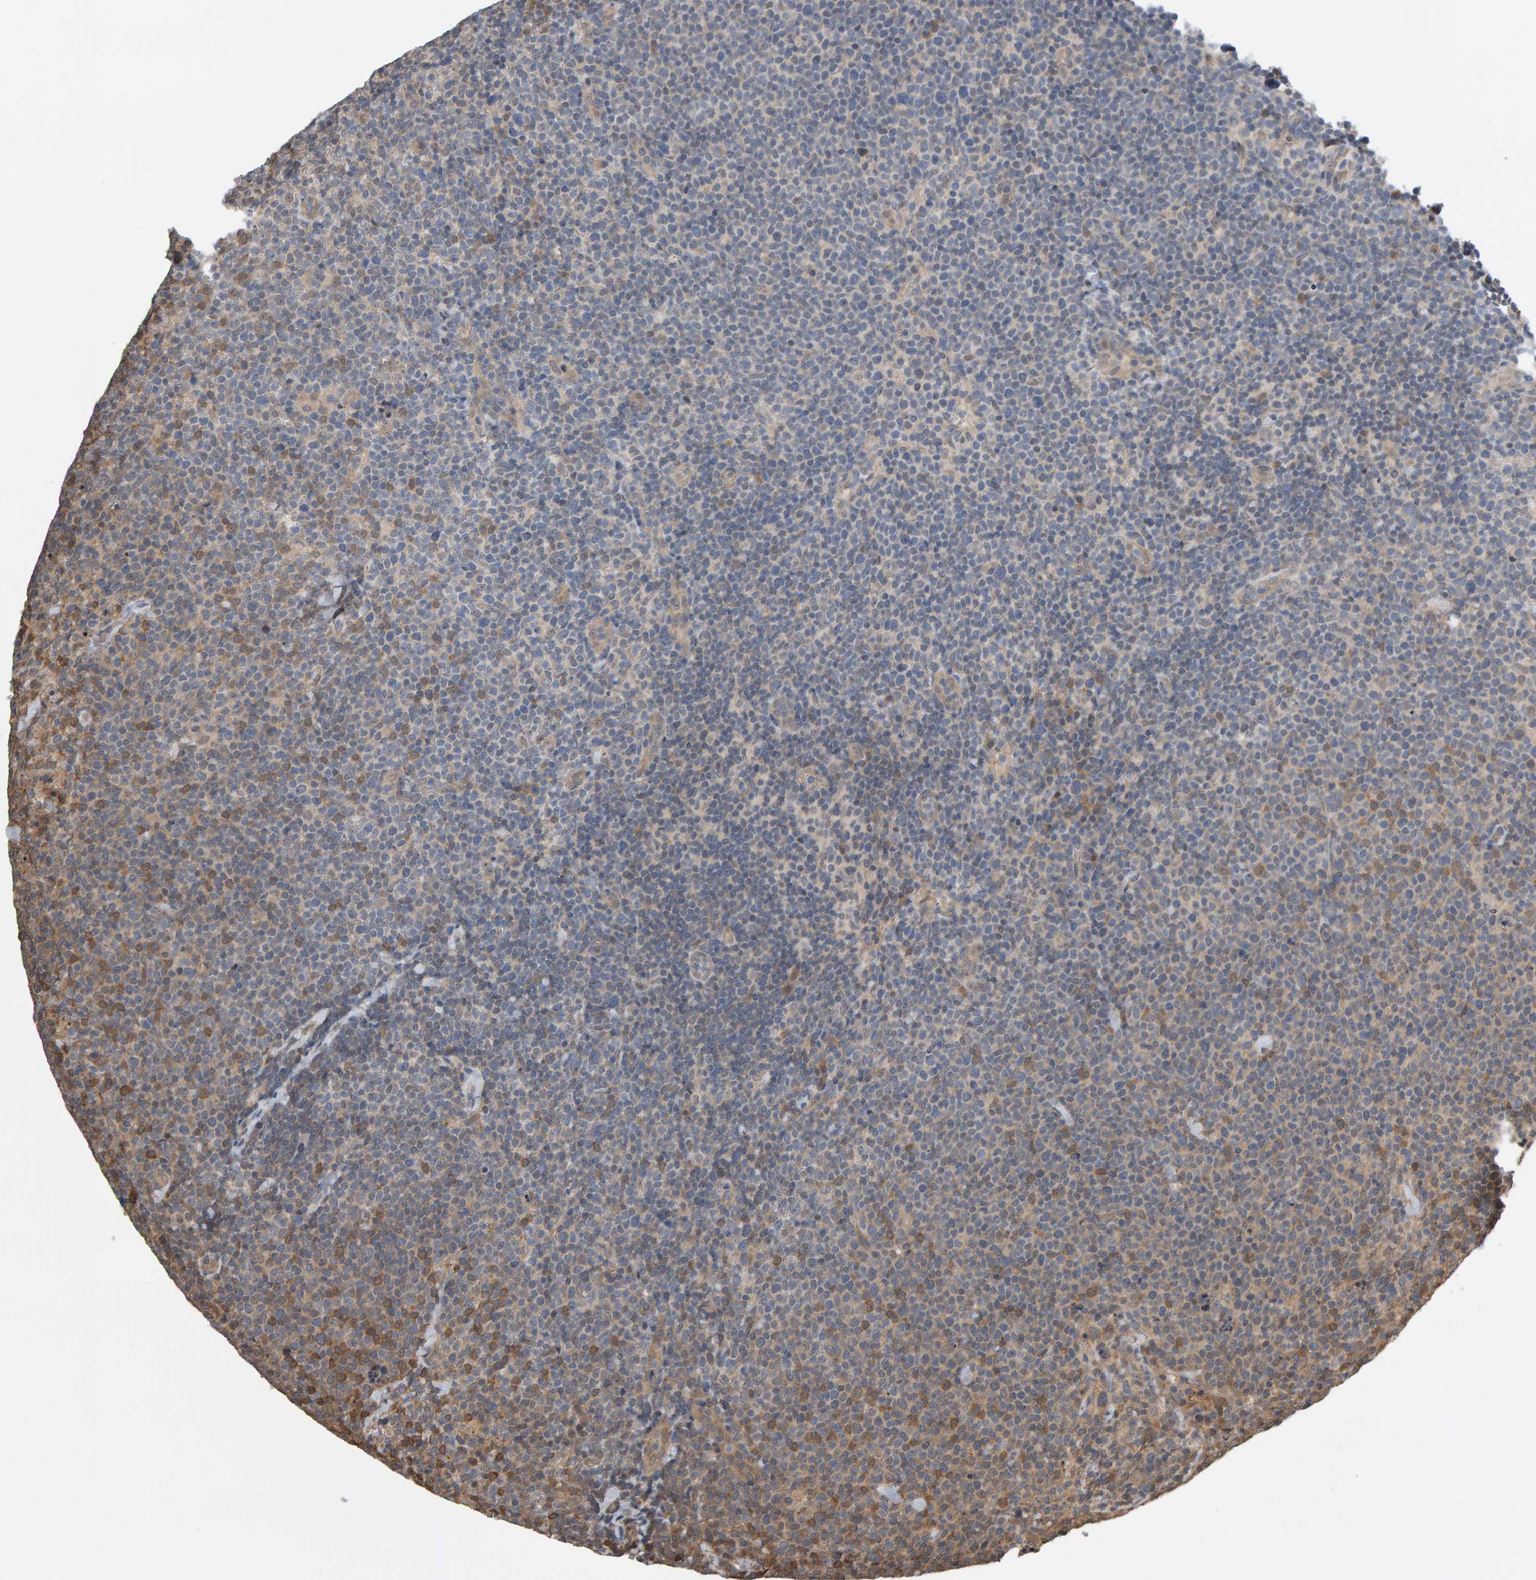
{"staining": {"intensity": "moderate", "quantity": "<25%", "location": "cytoplasmic/membranous"}, "tissue": "lymphoma", "cell_type": "Tumor cells", "image_type": "cancer", "snomed": [{"axis": "morphology", "description": "Malignant lymphoma, non-Hodgkin's type, High grade"}, {"axis": "topography", "description": "Lymph node"}], "caption": "Moderate cytoplasmic/membranous protein staining is seen in approximately <25% of tumor cells in lymphoma. The protein is shown in brown color, while the nuclei are stained blue.", "gene": "COASY", "patient": {"sex": "male", "age": 61}}